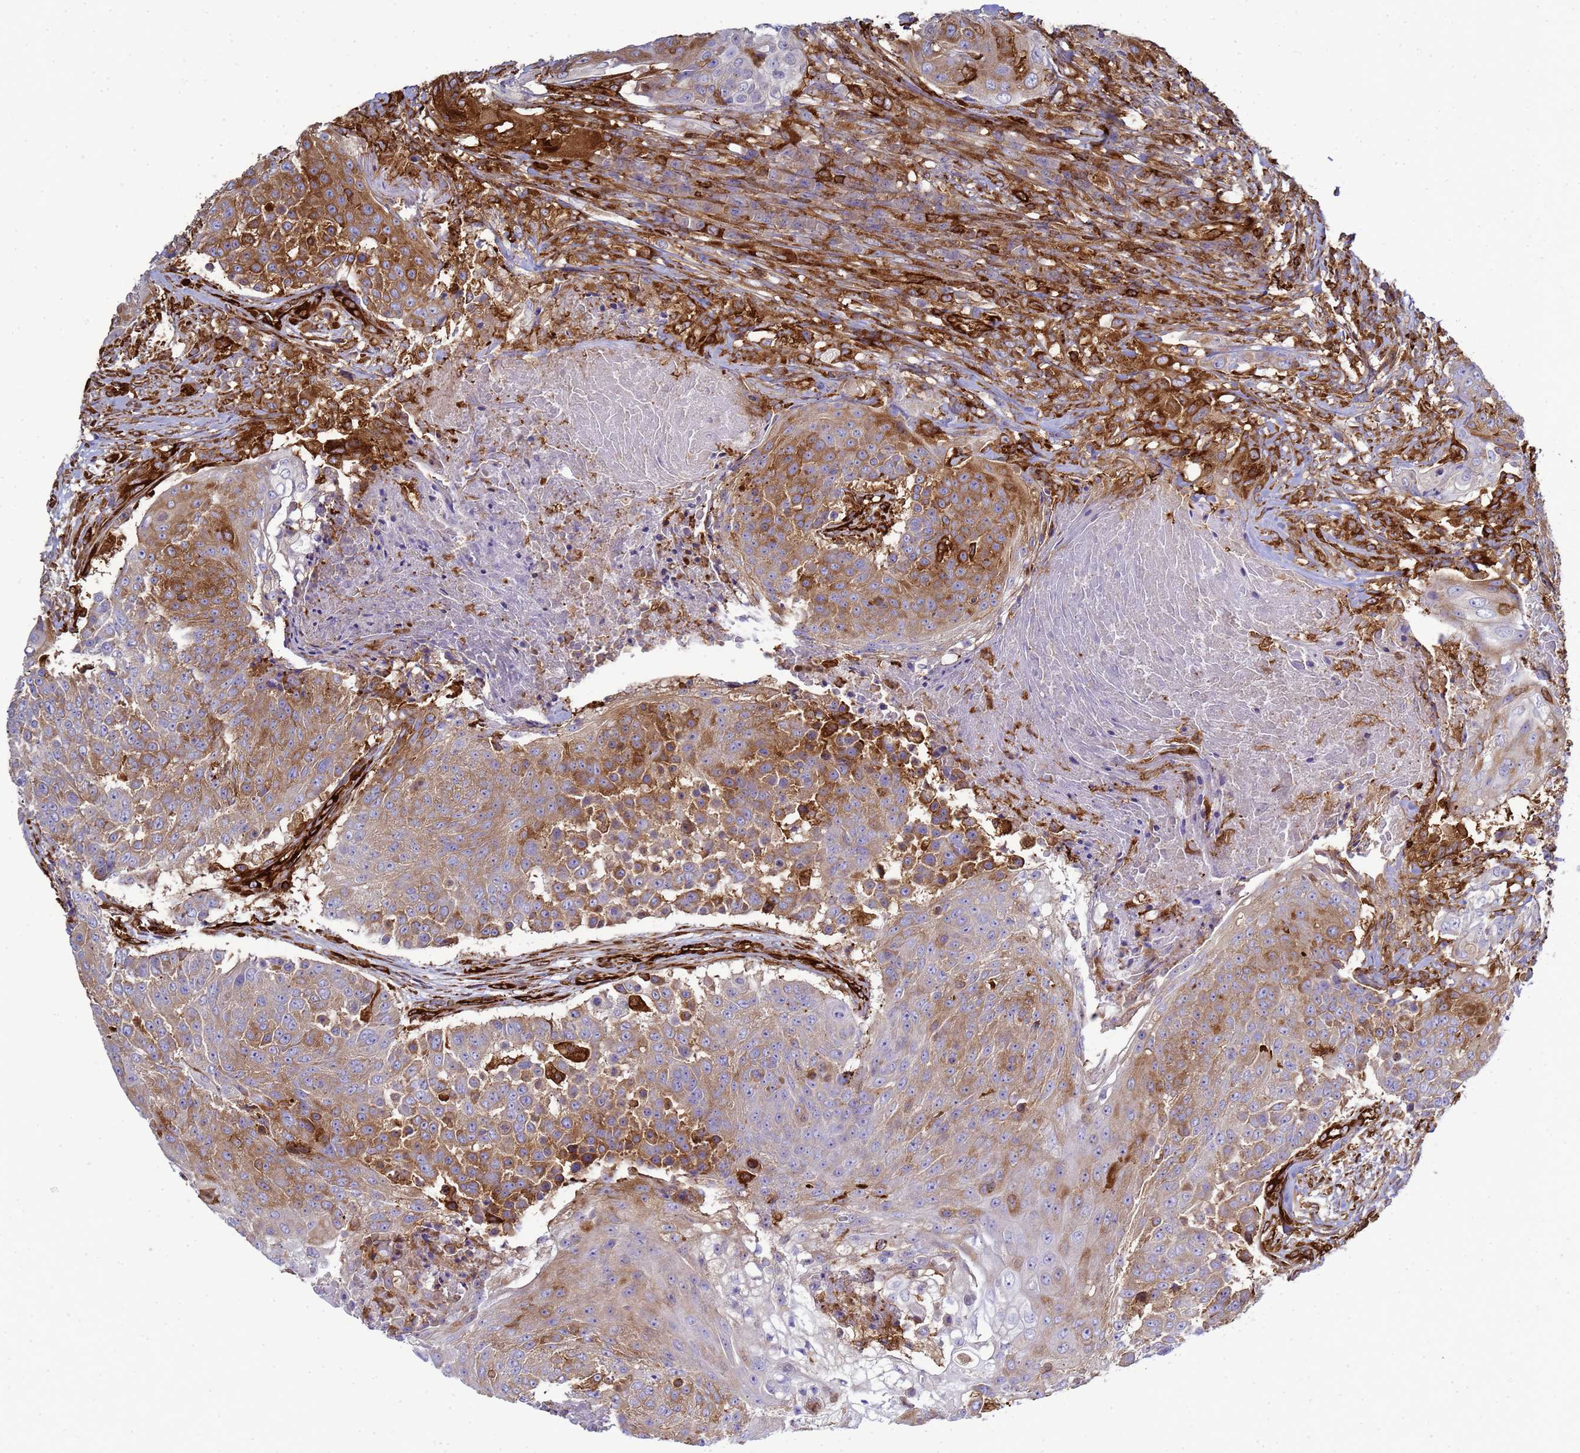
{"staining": {"intensity": "moderate", "quantity": "25%-75%", "location": "cytoplasmic/membranous"}, "tissue": "urothelial cancer", "cell_type": "Tumor cells", "image_type": "cancer", "snomed": [{"axis": "morphology", "description": "Urothelial carcinoma, High grade"}, {"axis": "topography", "description": "Urinary bladder"}], "caption": "Urothelial cancer was stained to show a protein in brown. There is medium levels of moderate cytoplasmic/membranous expression in approximately 25%-75% of tumor cells. (DAB IHC, brown staining for protein, blue staining for nuclei).", "gene": "ZBTB8OS", "patient": {"sex": "female", "age": 63}}